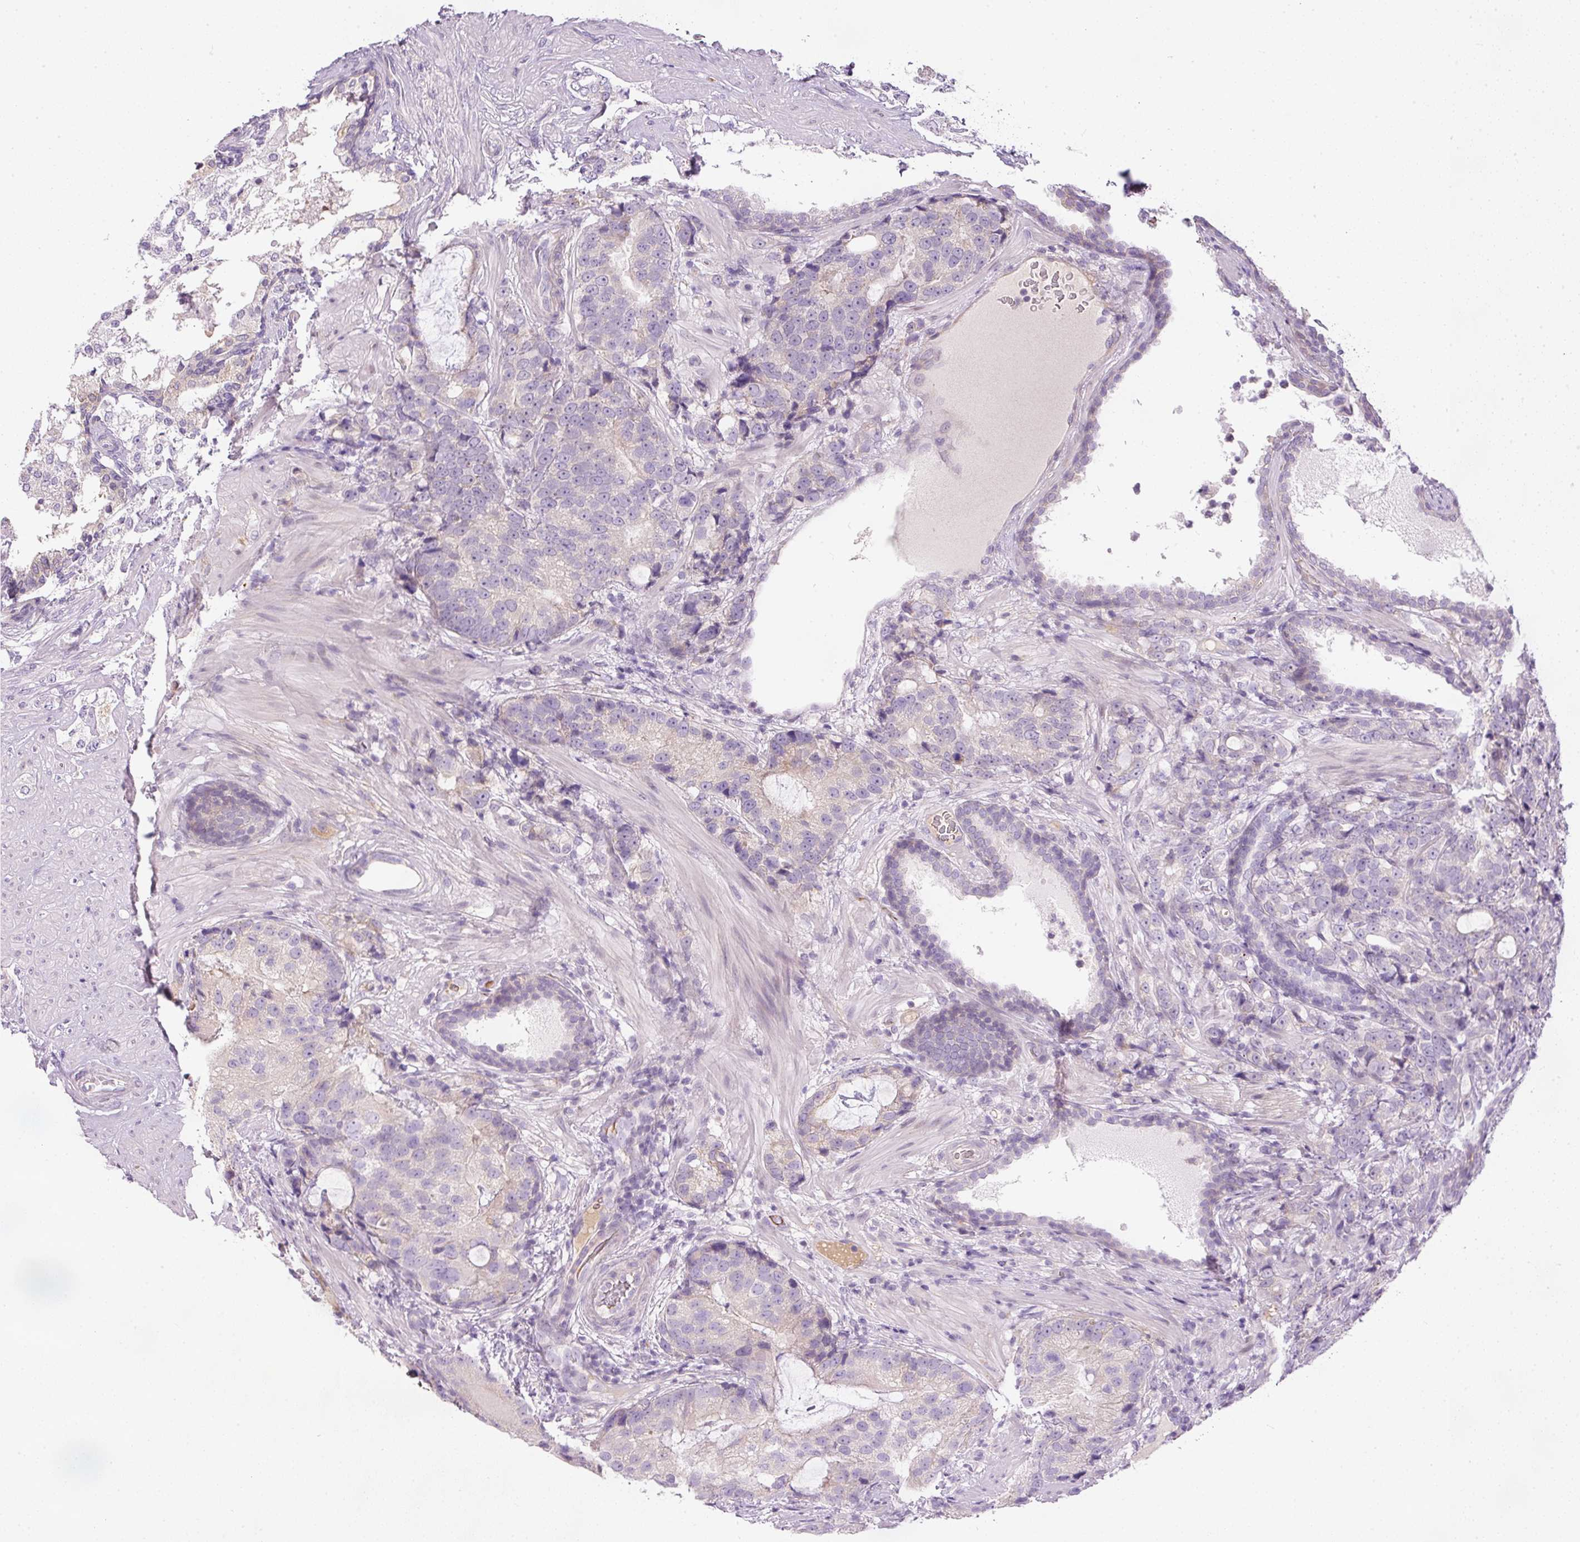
{"staining": {"intensity": "negative", "quantity": "none", "location": "none"}, "tissue": "prostate cancer", "cell_type": "Tumor cells", "image_type": "cancer", "snomed": [{"axis": "morphology", "description": "Adenocarcinoma, High grade"}, {"axis": "topography", "description": "Prostate"}], "caption": "The immunohistochemistry micrograph has no significant positivity in tumor cells of prostate high-grade adenocarcinoma tissue. Nuclei are stained in blue.", "gene": "KPNA5", "patient": {"sex": "male", "age": 67}}